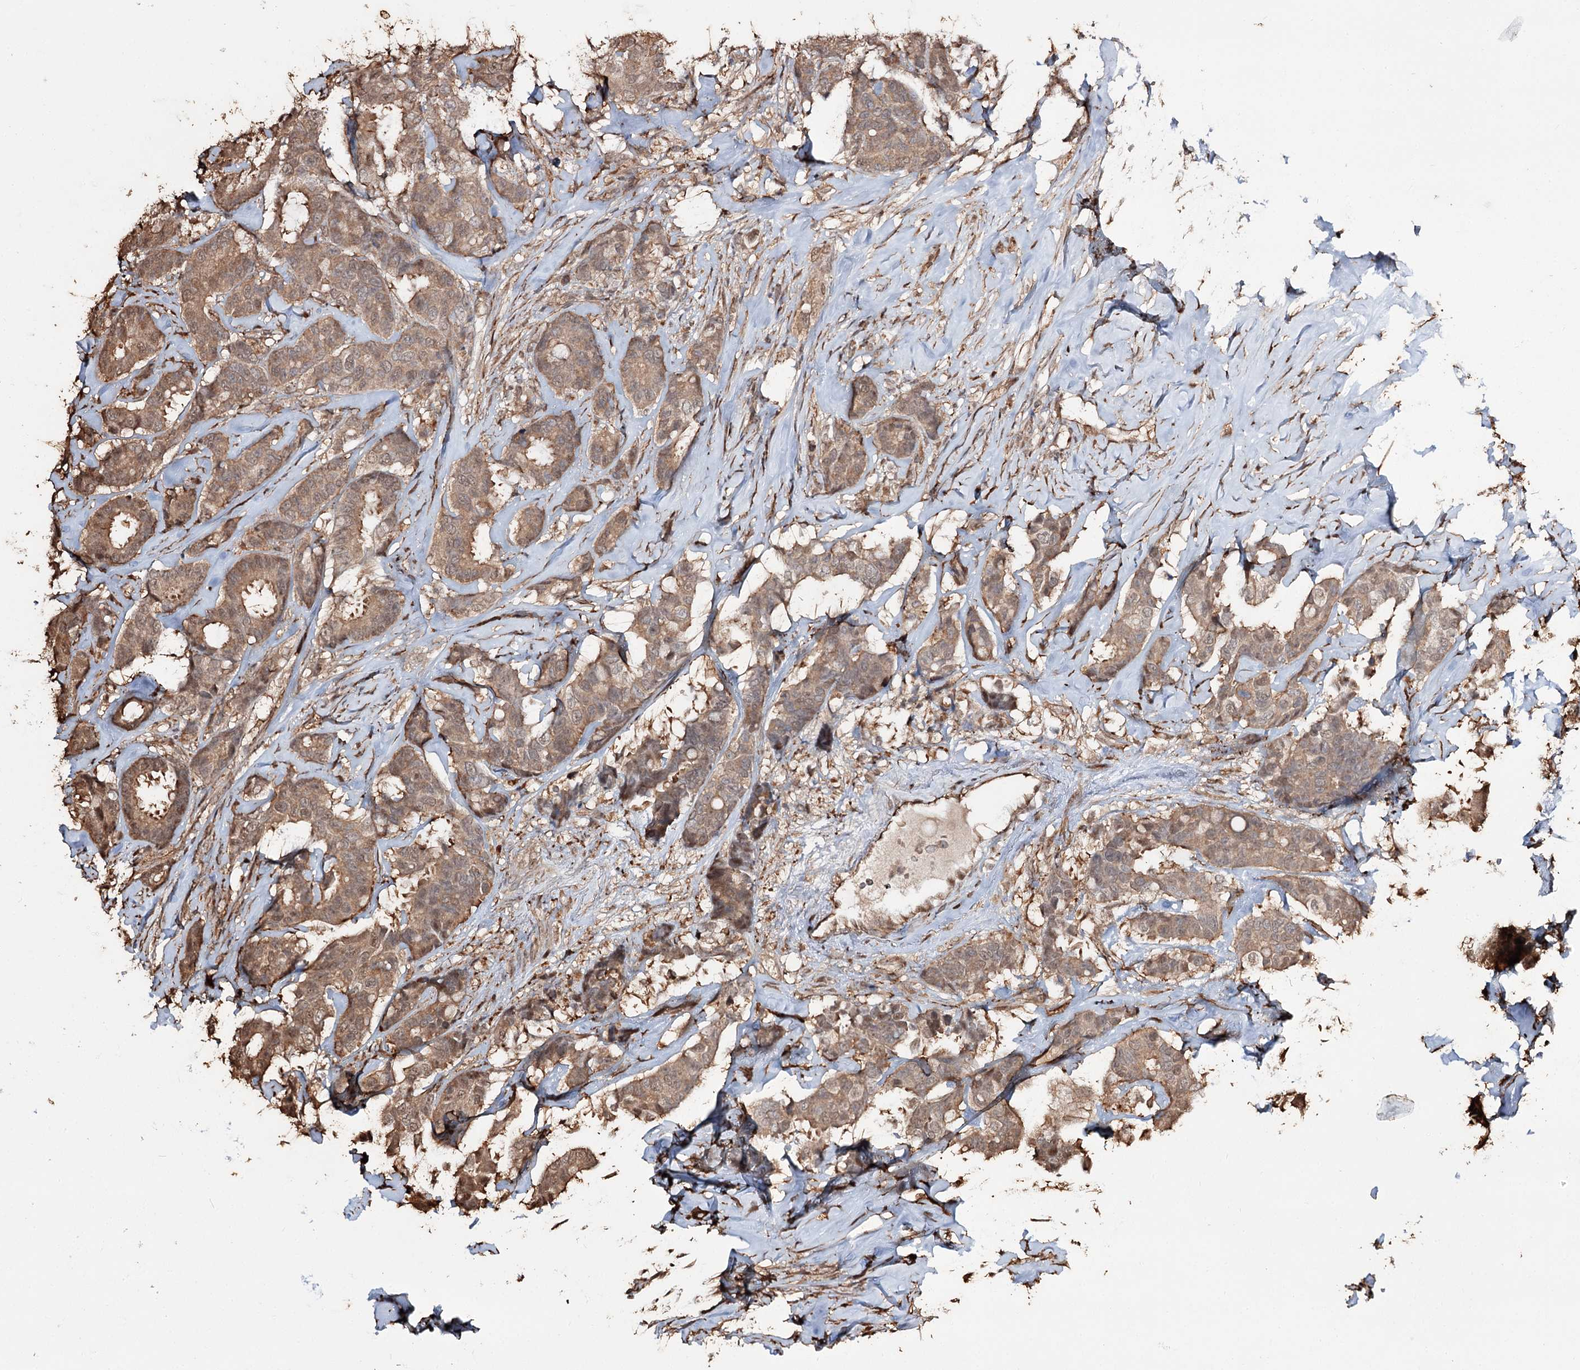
{"staining": {"intensity": "moderate", "quantity": ">75%", "location": "cytoplasmic/membranous"}, "tissue": "breast cancer", "cell_type": "Tumor cells", "image_type": "cancer", "snomed": [{"axis": "morphology", "description": "Duct carcinoma"}, {"axis": "topography", "description": "Breast"}], "caption": "Immunohistochemical staining of human intraductal carcinoma (breast) shows medium levels of moderate cytoplasmic/membranous protein expression in approximately >75% of tumor cells.", "gene": "PLCH1", "patient": {"sex": "female", "age": 87}}